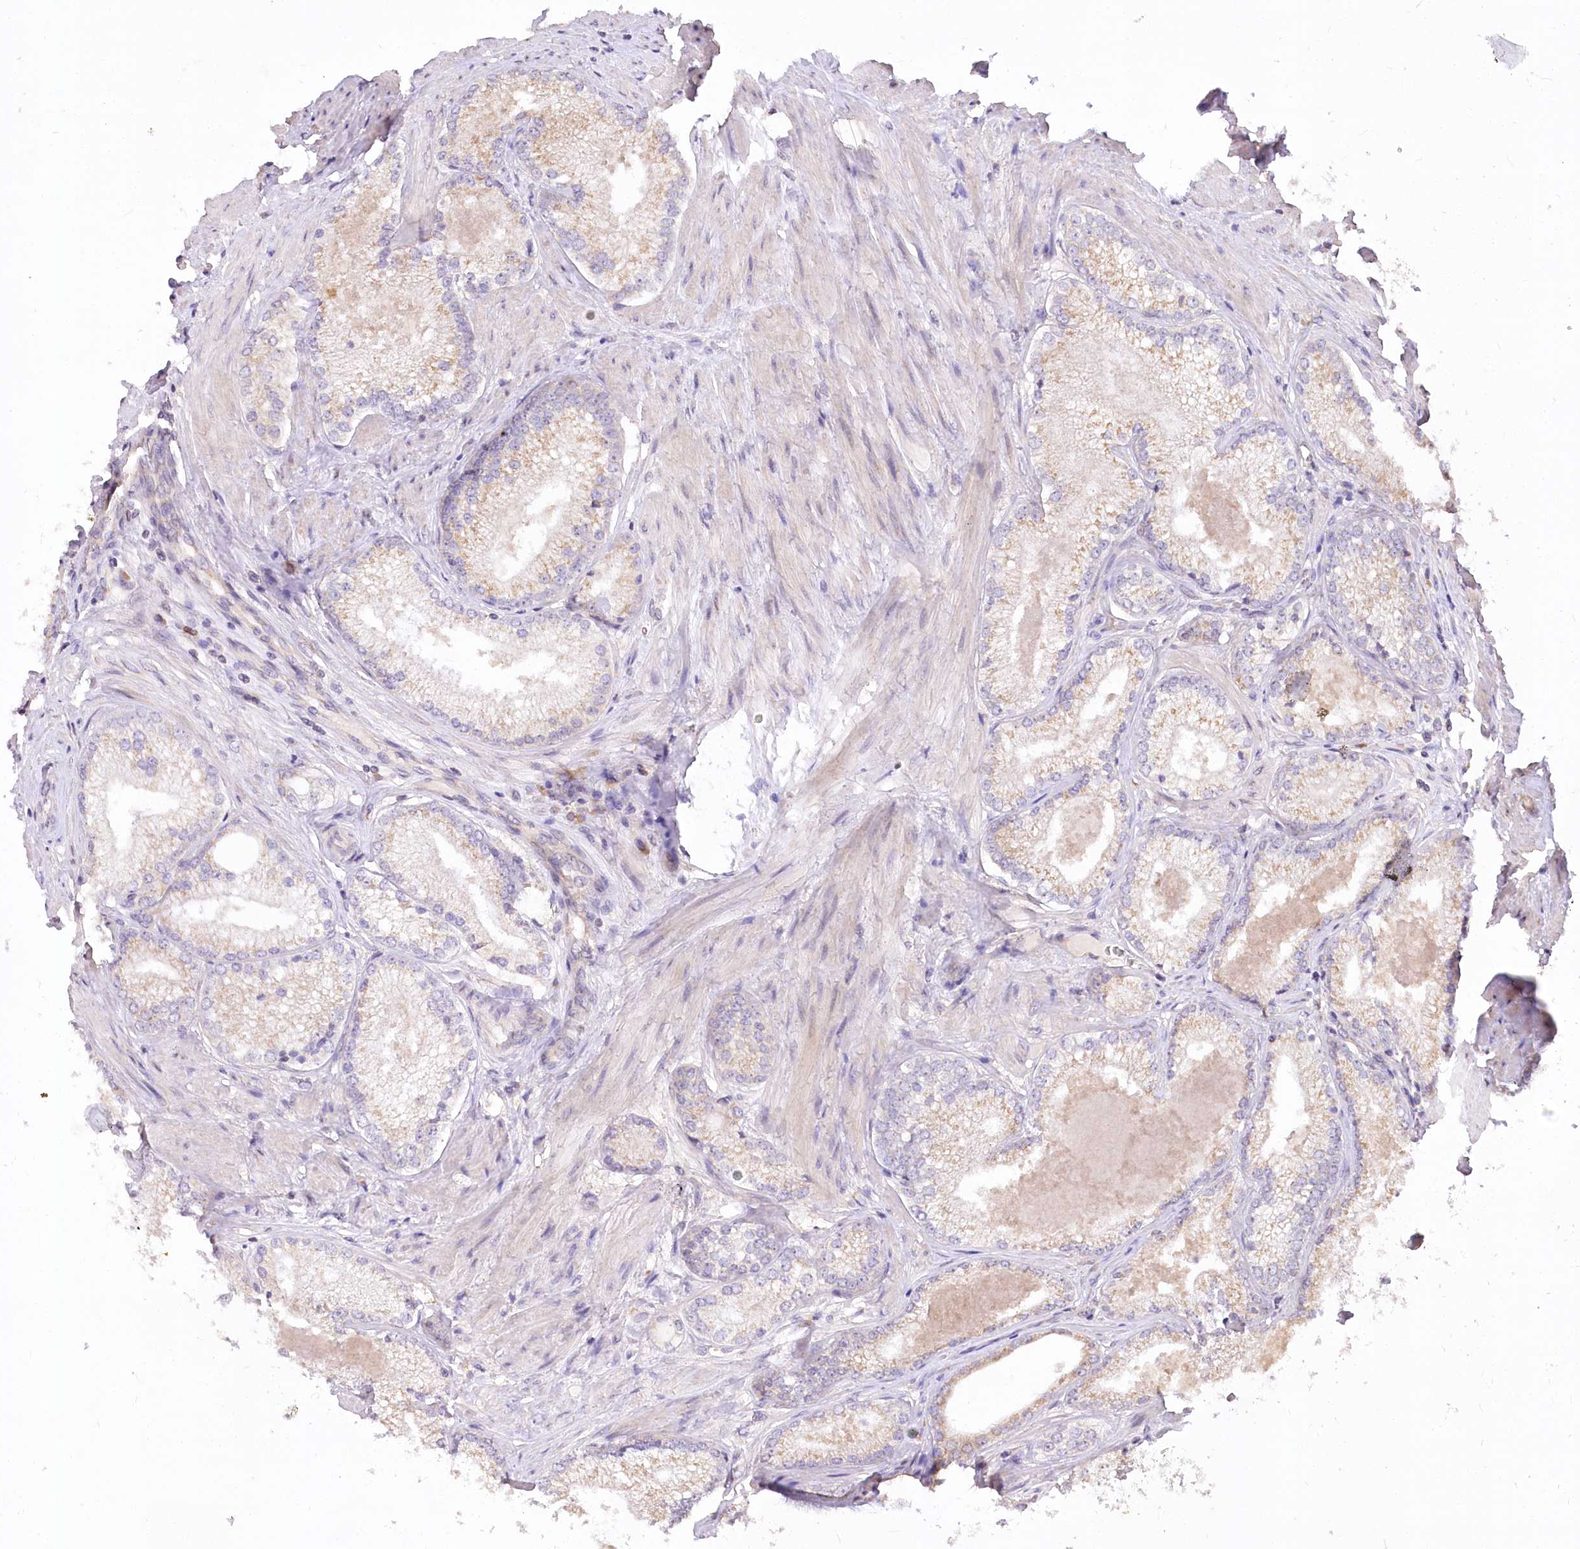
{"staining": {"intensity": "weak", "quantity": "25%-75%", "location": "cytoplasmic/membranous"}, "tissue": "prostate cancer", "cell_type": "Tumor cells", "image_type": "cancer", "snomed": [{"axis": "morphology", "description": "Adenocarcinoma, High grade"}, {"axis": "topography", "description": "Prostate"}], "caption": "Weak cytoplasmic/membranous expression for a protein is present in about 25%-75% of tumor cells of prostate high-grade adenocarcinoma using immunohistochemistry.", "gene": "STT3B", "patient": {"sex": "male", "age": 66}}